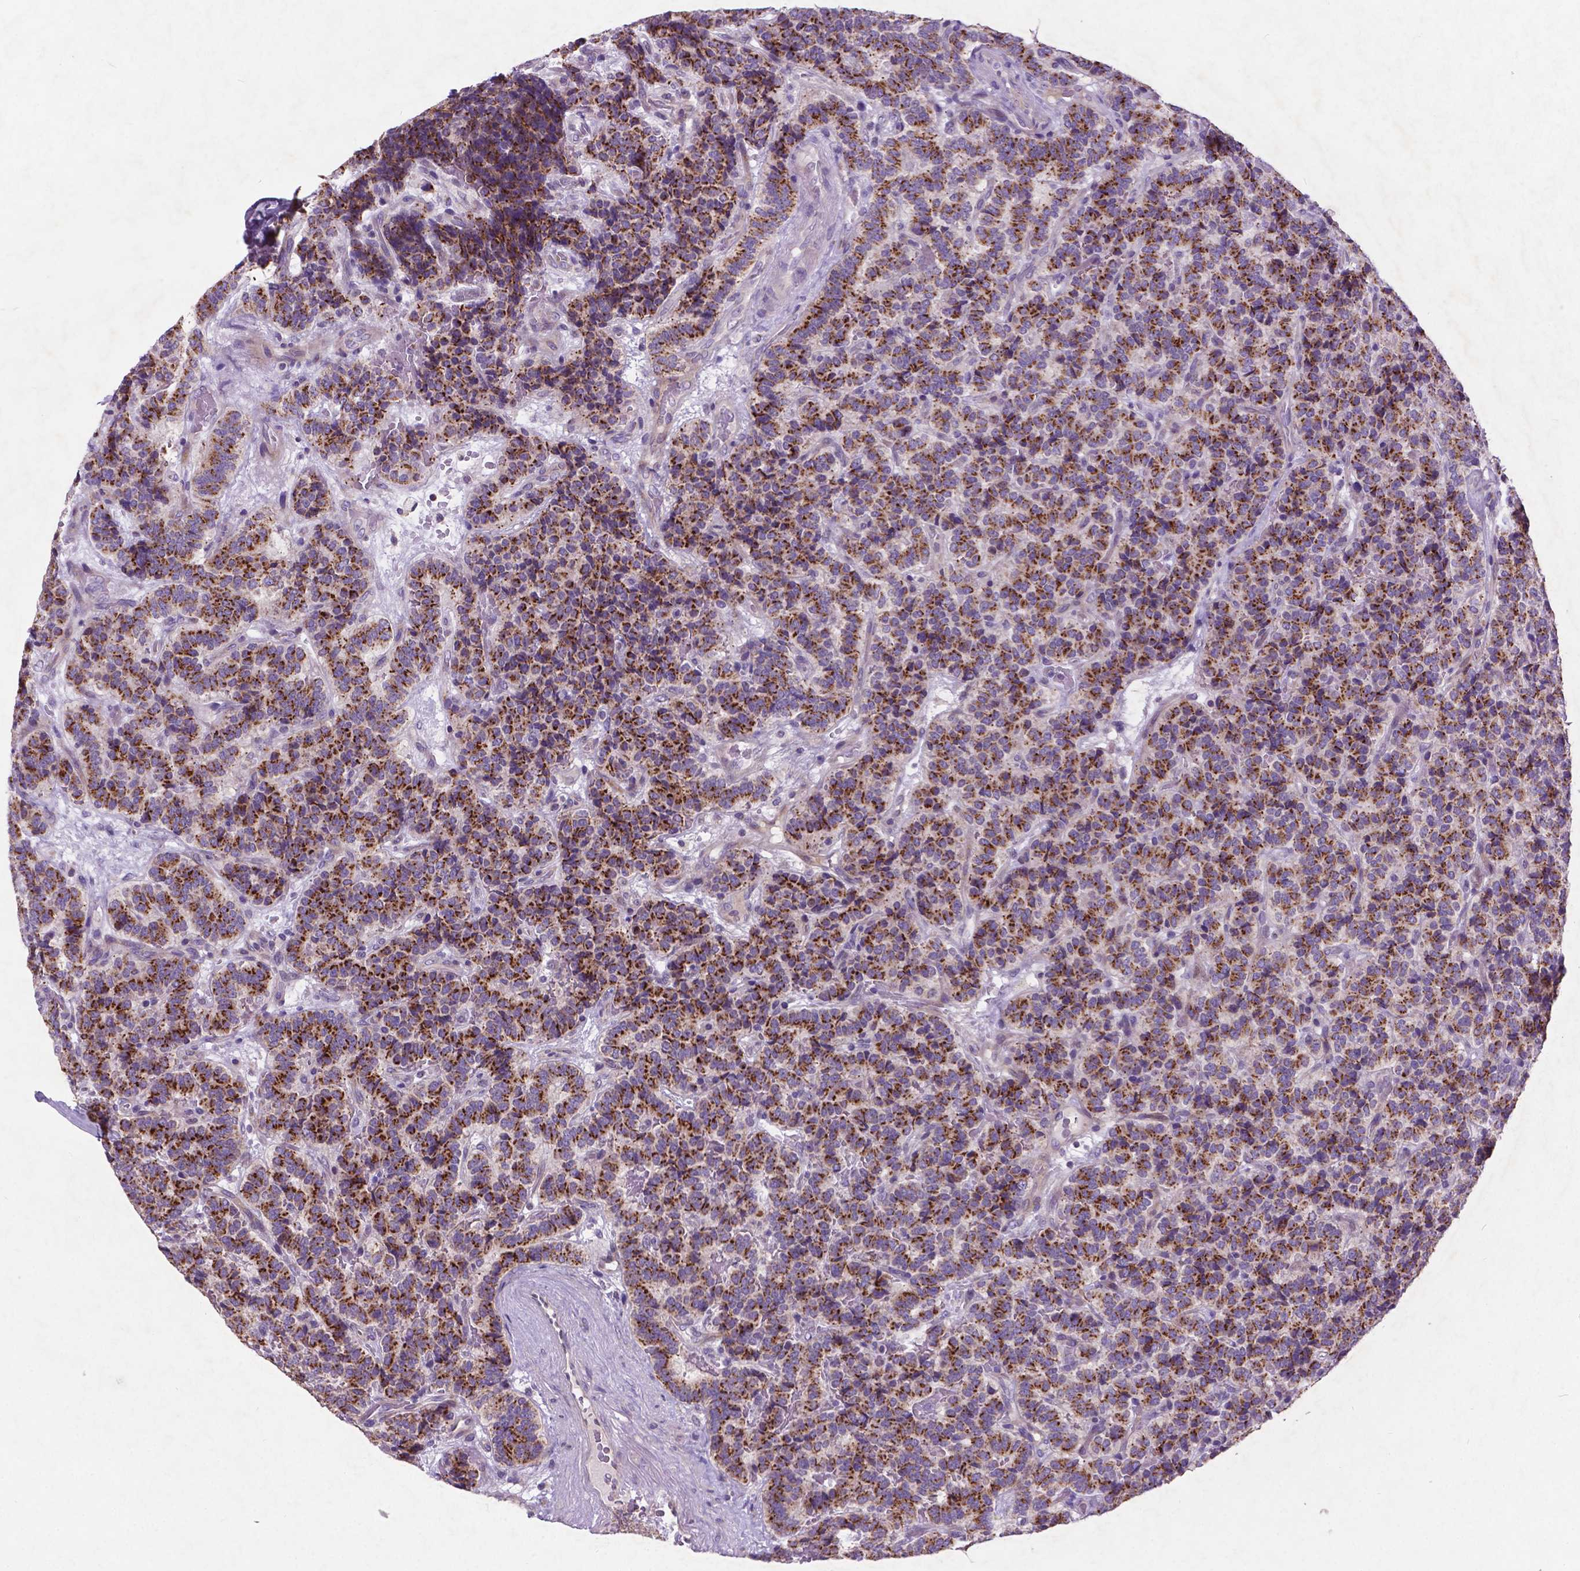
{"staining": {"intensity": "moderate", "quantity": ">75%", "location": "cytoplasmic/membranous"}, "tissue": "carcinoid", "cell_type": "Tumor cells", "image_type": "cancer", "snomed": [{"axis": "morphology", "description": "Carcinoid, malignant, NOS"}, {"axis": "topography", "description": "Pancreas"}], "caption": "Immunohistochemical staining of carcinoid shows medium levels of moderate cytoplasmic/membranous staining in about >75% of tumor cells.", "gene": "ATG4D", "patient": {"sex": "male", "age": 36}}